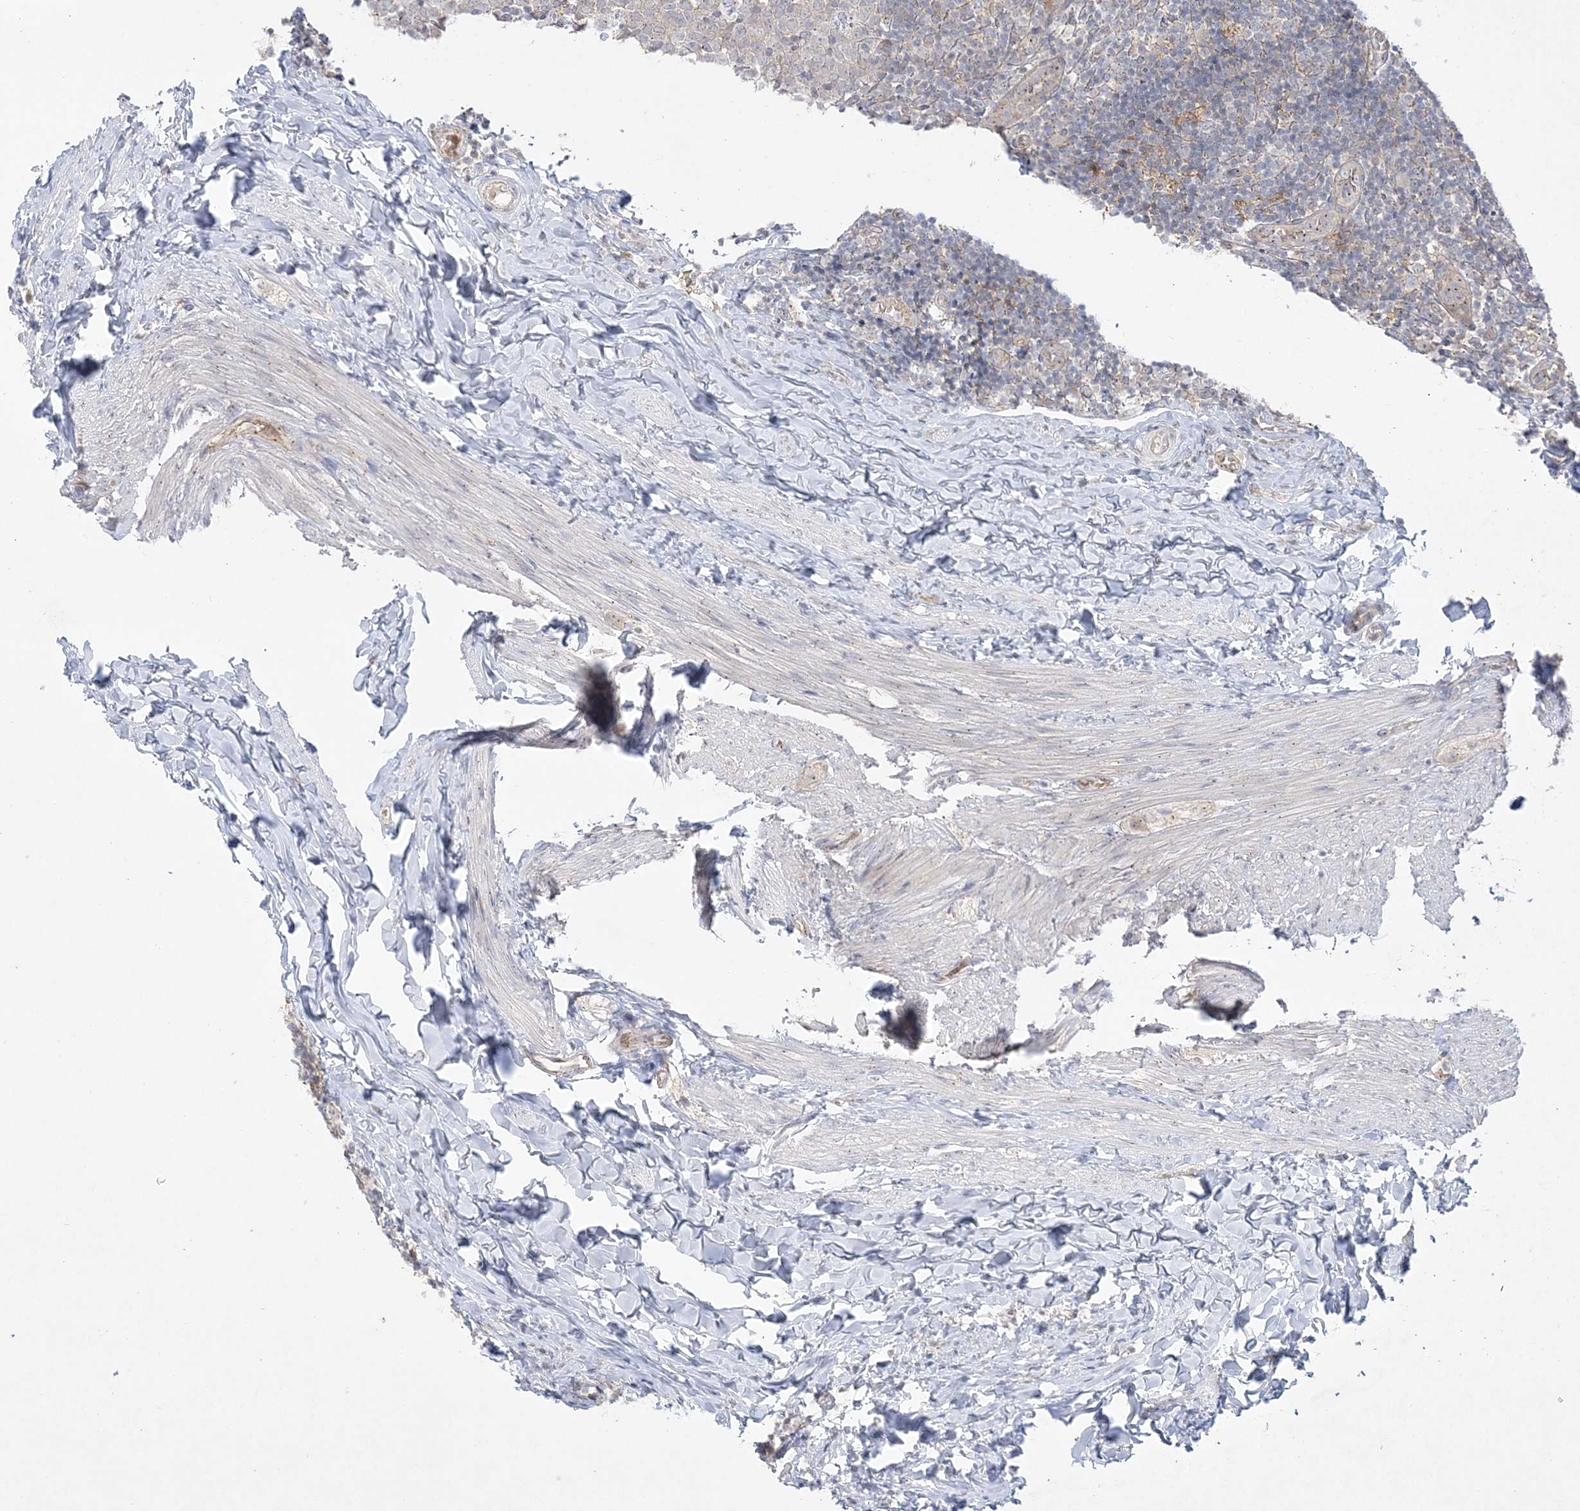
{"staining": {"intensity": "moderate", "quantity": "<25%", "location": "cytoplasmic/membranous"}, "tissue": "appendix", "cell_type": "Glandular cells", "image_type": "normal", "snomed": [{"axis": "morphology", "description": "Normal tissue, NOS"}, {"axis": "topography", "description": "Appendix"}], "caption": "Immunohistochemistry photomicrograph of benign appendix: human appendix stained using immunohistochemistry (IHC) exhibits low levels of moderate protein expression localized specifically in the cytoplasmic/membranous of glandular cells, appearing as a cytoplasmic/membranous brown color.", "gene": "ADAMTS12", "patient": {"sex": "male", "age": 8}}